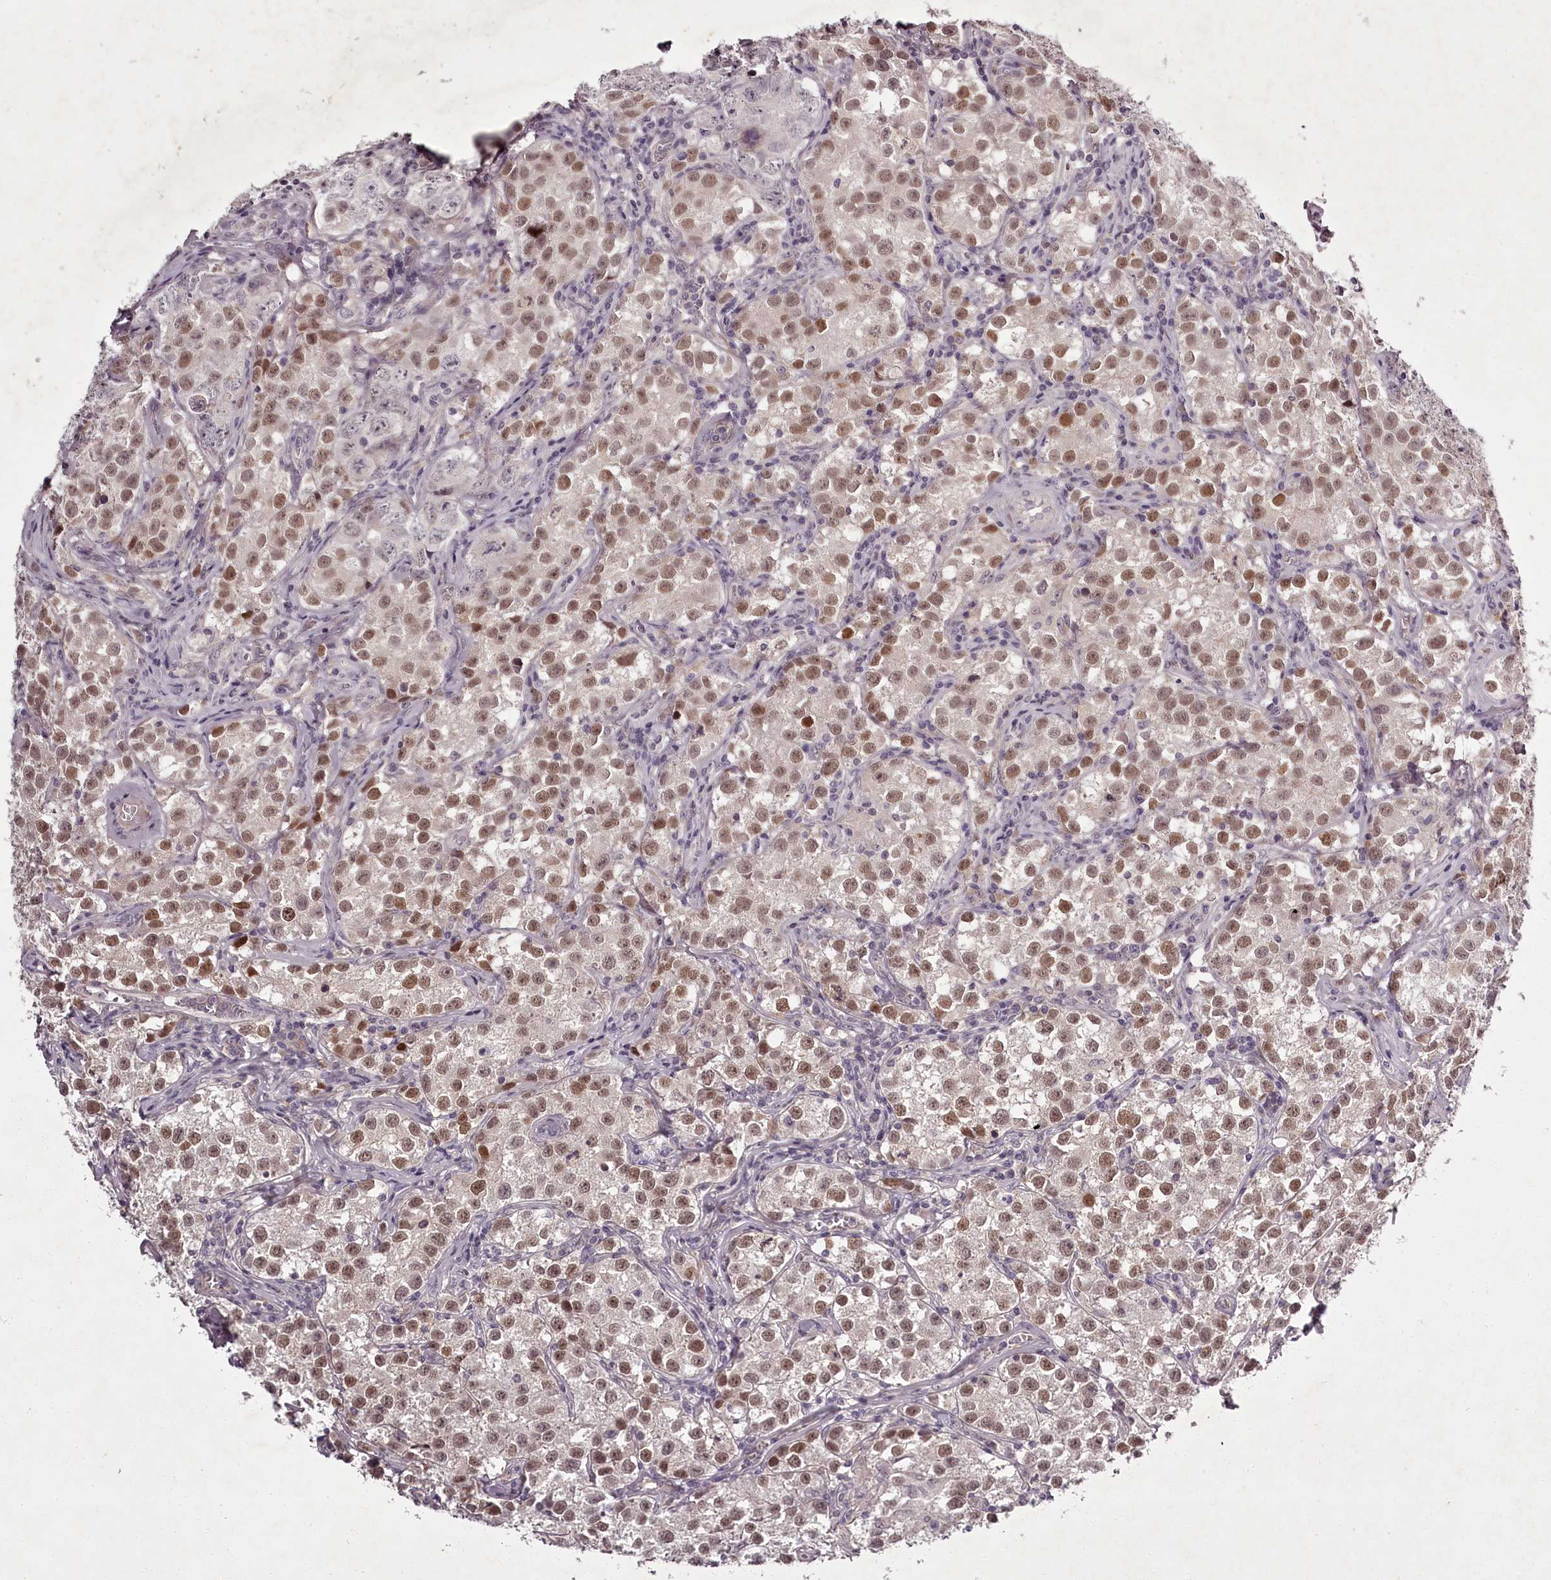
{"staining": {"intensity": "moderate", "quantity": "25%-75%", "location": "nuclear"}, "tissue": "testis cancer", "cell_type": "Tumor cells", "image_type": "cancer", "snomed": [{"axis": "morphology", "description": "Seminoma, NOS"}, {"axis": "morphology", "description": "Carcinoma, Embryonal, NOS"}, {"axis": "topography", "description": "Testis"}], "caption": "This micrograph reveals testis cancer (seminoma) stained with immunohistochemistry to label a protein in brown. The nuclear of tumor cells show moderate positivity for the protein. Nuclei are counter-stained blue.", "gene": "RBMXL2", "patient": {"sex": "male", "age": 43}}